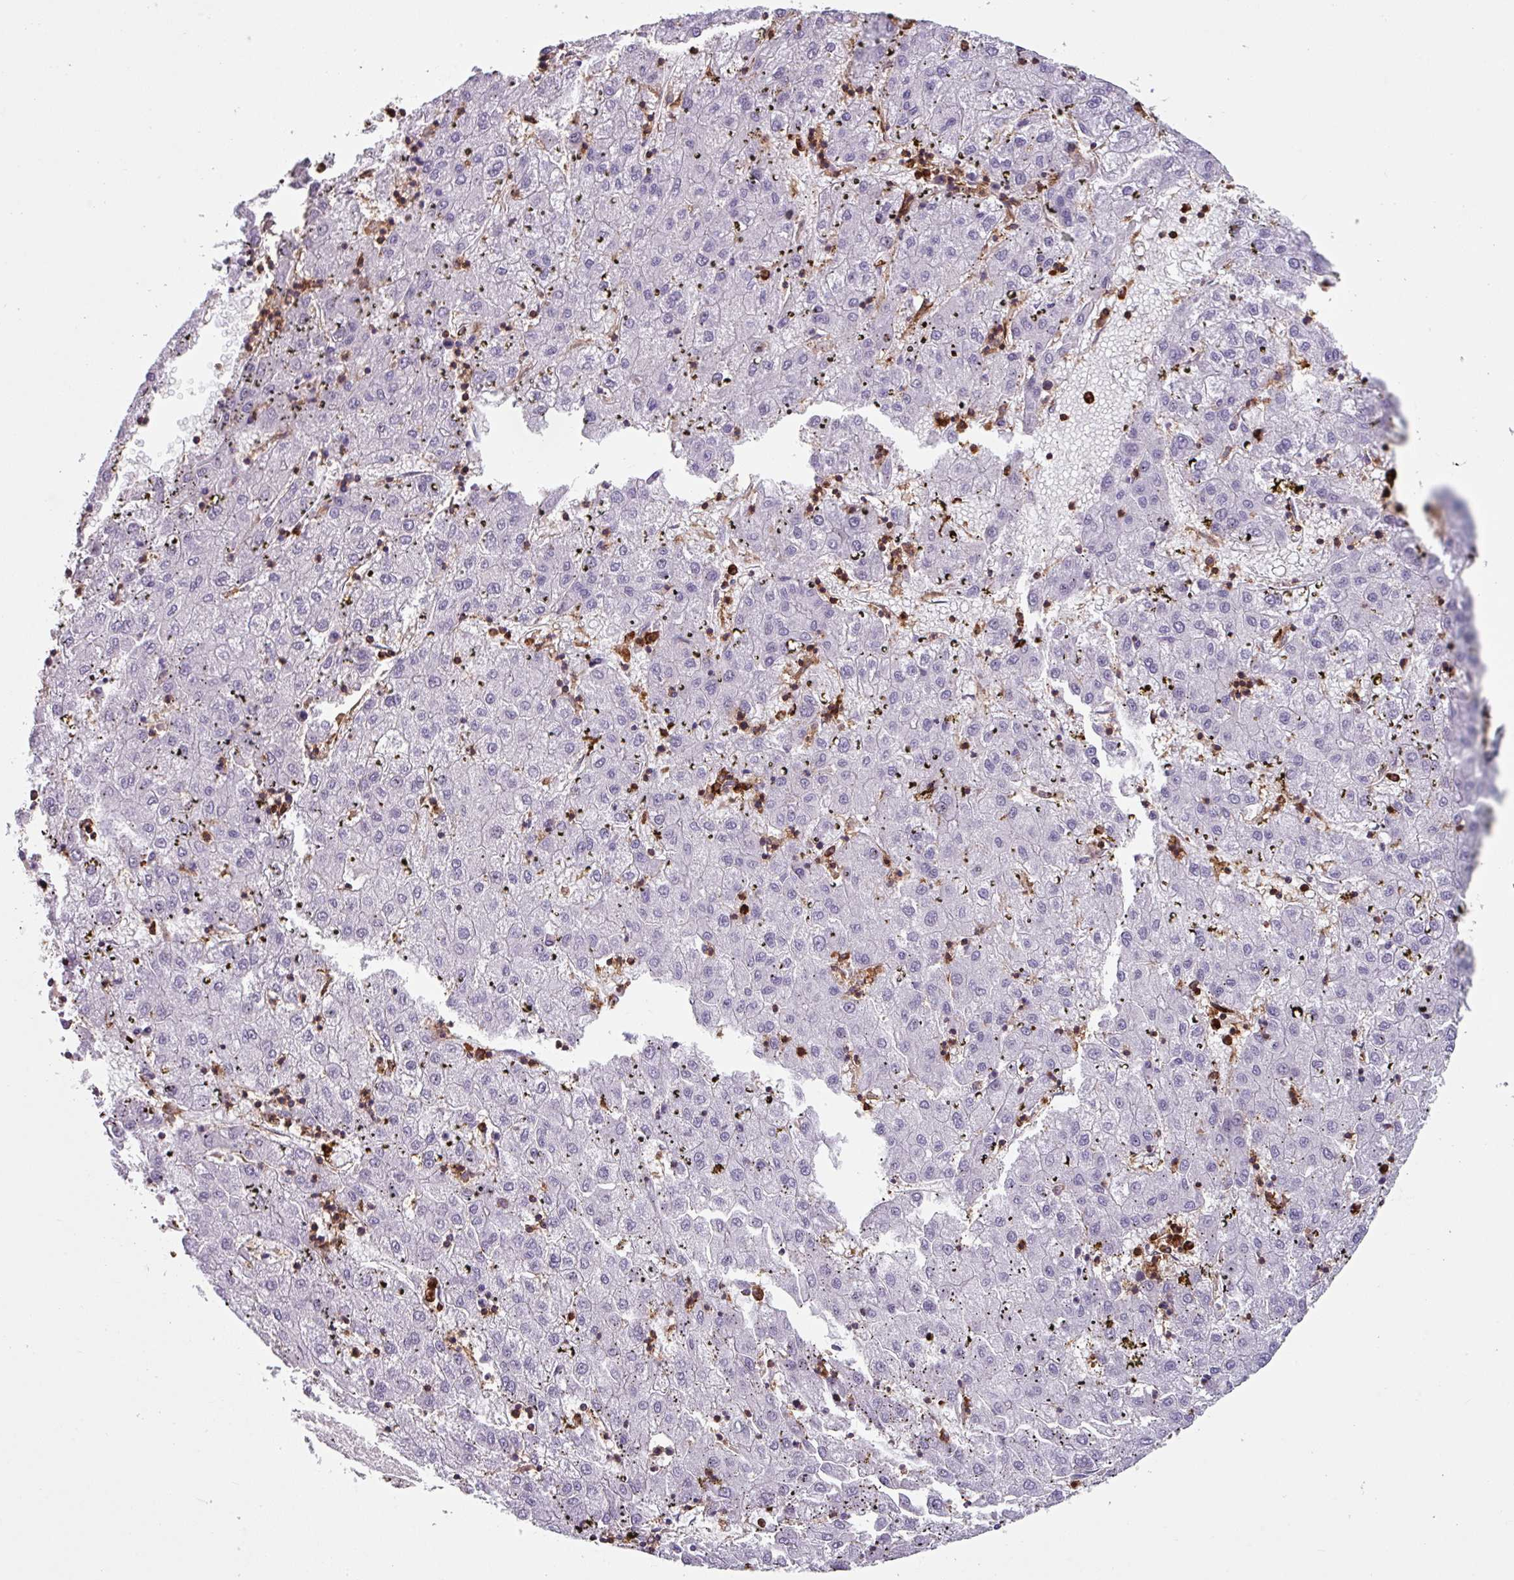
{"staining": {"intensity": "negative", "quantity": "none", "location": "none"}, "tissue": "liver cancer", "cell_type": "Tumor cells", "image_type": "cancer", "snomed": [{"axis": "morphology", "description": "Carcinoma, Hepatocellular, NOS"}, {"axis": "topography", "description": "Liver"}], "caption": "Liver cancer was stained to show a protein in brown. There is no significant positivity in tumor cells.", "gene": "EXOSC5", "patient": {"sex": "male", "age": 72}}